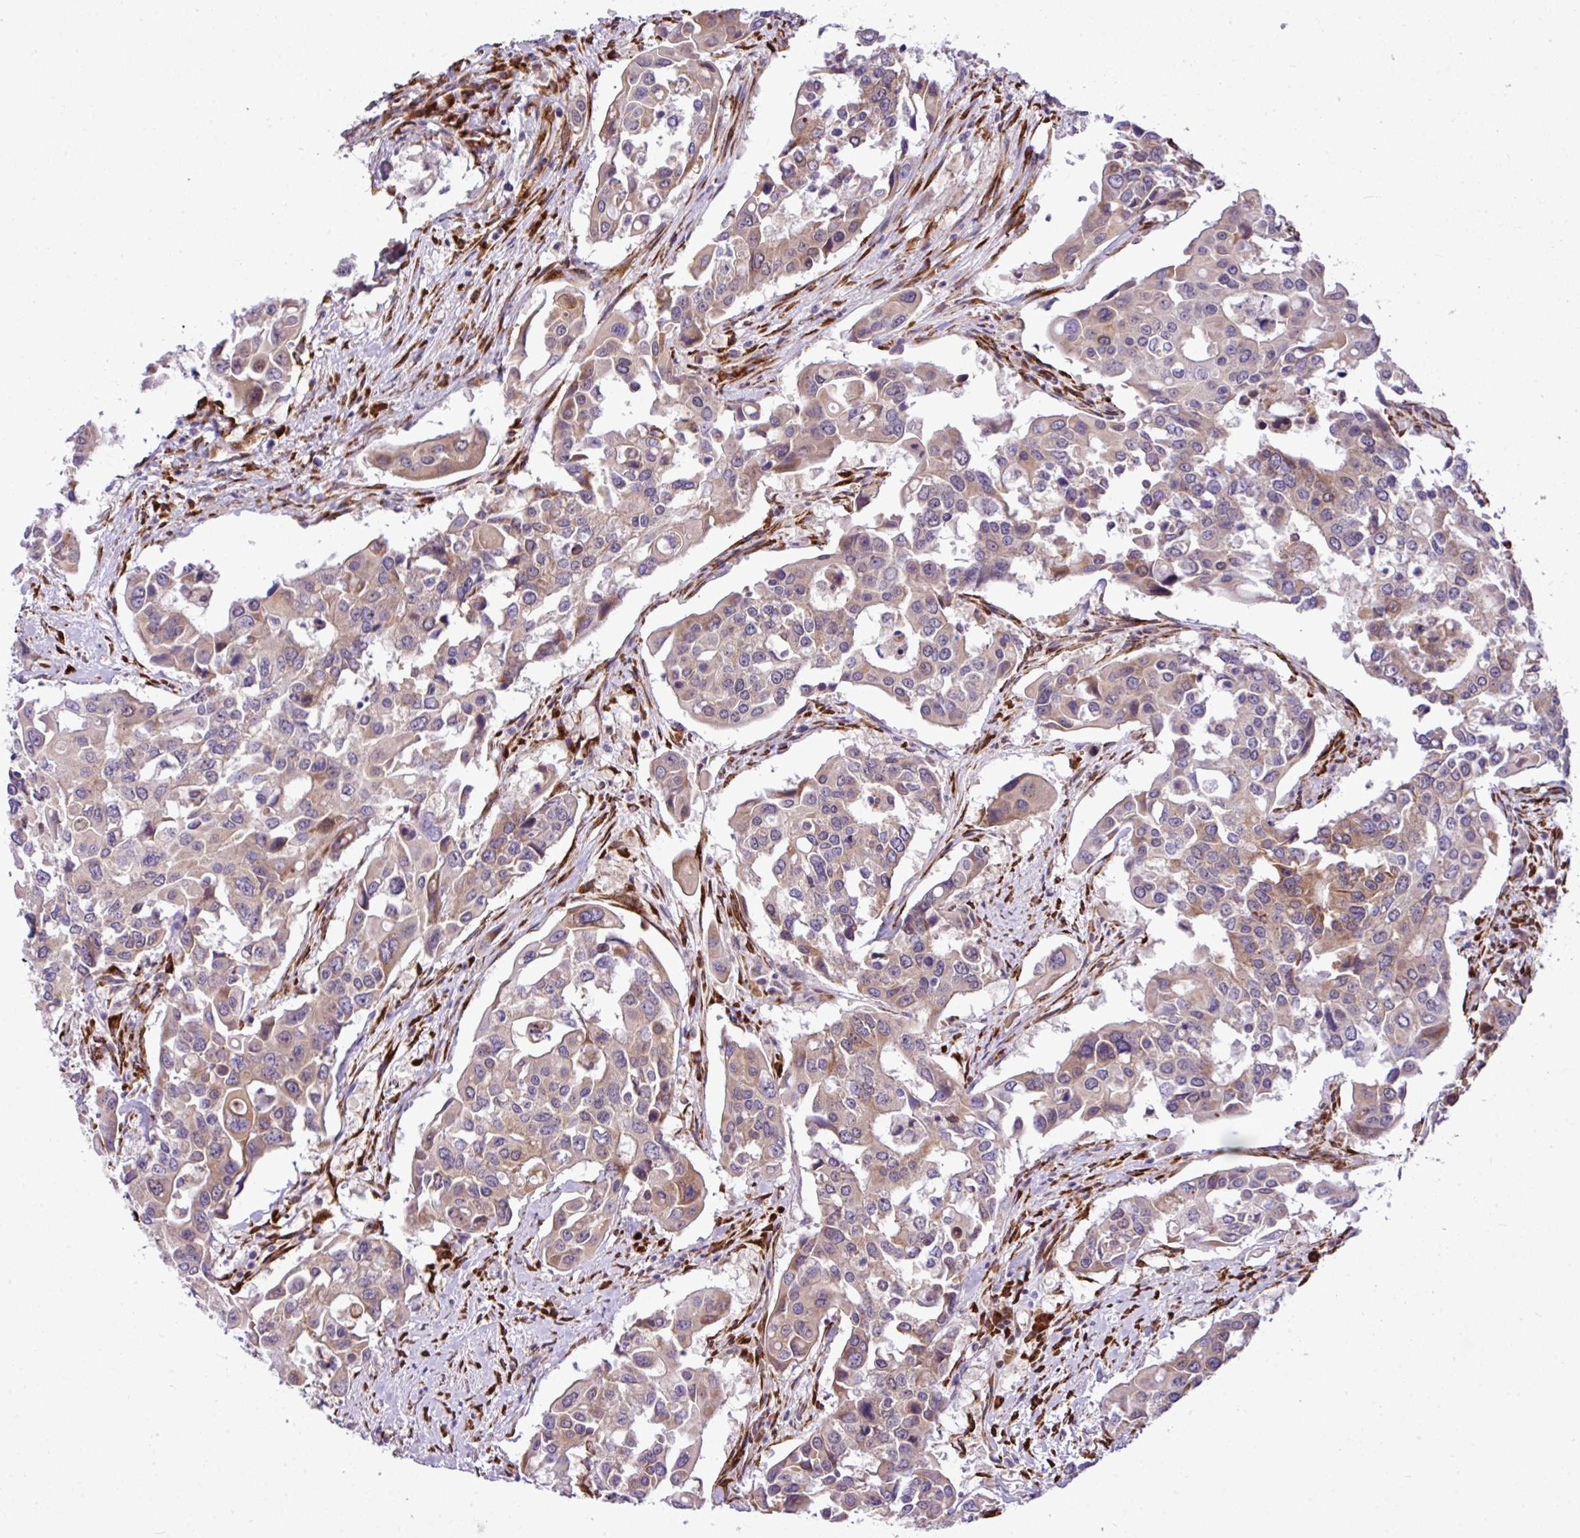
{"staining": {"intensity": "moderate", "quantity": "<25%", "location": "cytoplasmic/membranous"}, "tissue": "colorectal cancer", "cell_type": "Tumor cells", "image_type": "cancer", "snomed": [{"axis": "morphology", "description": "Adenocarcinoma, NOS"}, {"axis": "topography", "description": "Colon"}], "caption": "About <25% of tumor cells in human colorectal adenocarcinoma exhibit moderate cytoplasmic/membranous protein positivity as visualized by brown immunohistochemical staining.", "gene": "CFAP97", "patient": {"sex": "male", "age": 77}}